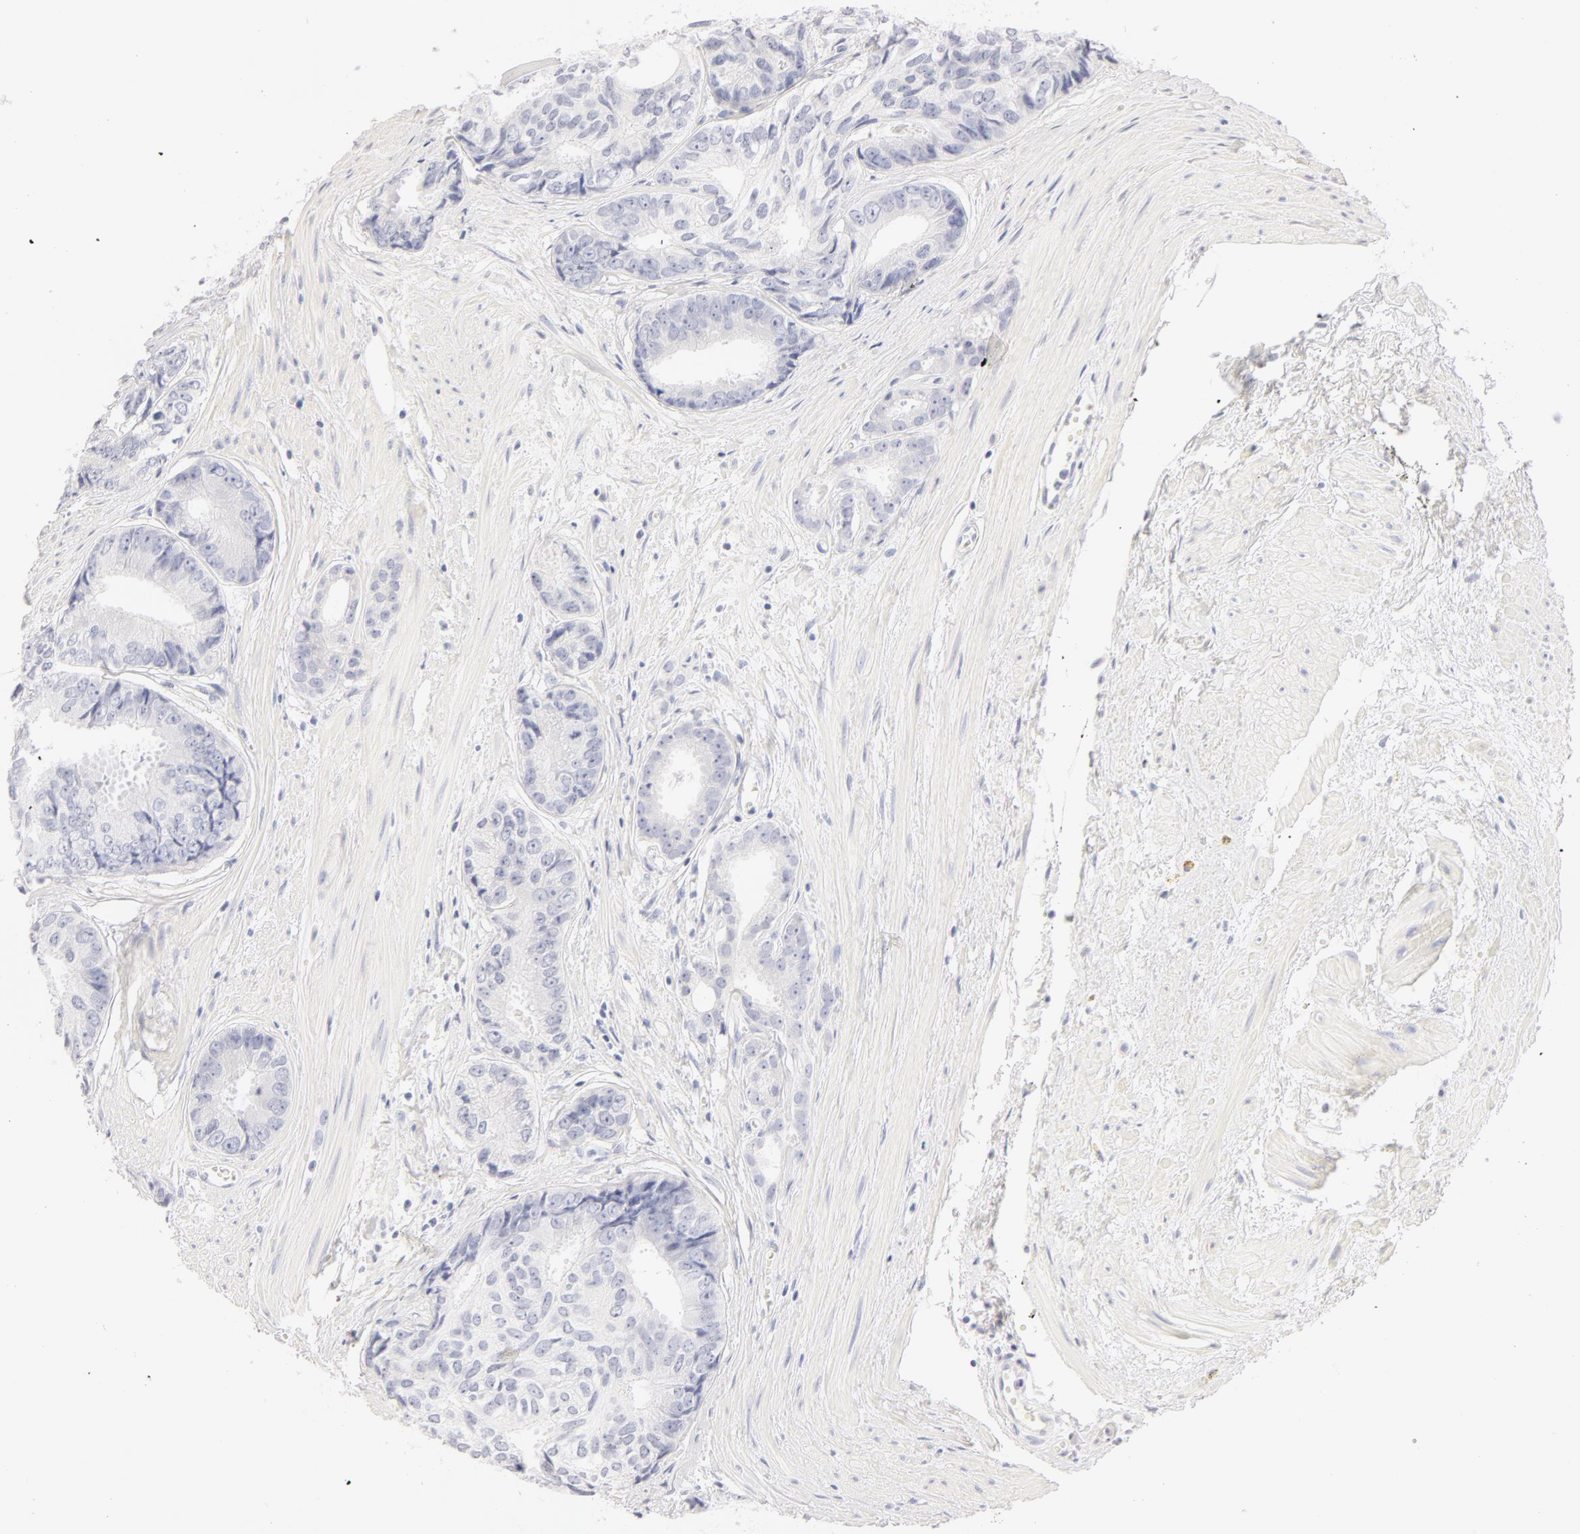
{"staining": {"intensity": "negative", "quantity": "none", "location": "none"}, "tissue": "prostate cancer", "cell_type": "Tumor cells", "image_type": "cancer", "snomed": [{"axis": "morphology", "description": "Adenocarcinoma, High grade"}, {"axis": "topography", "description": "Prostate"}], "caption": "Immunohistochemical staining of human adenocarcinoma (high-grade) (prostate) exhibits no significant positivity in tumor cells. (Brightfield microscopy of DAB (3,3'-diaminobenzidine) IHC at high magnification).", "gene": "LGALS7B", "patient": {"sex": "male", "age": 56}}